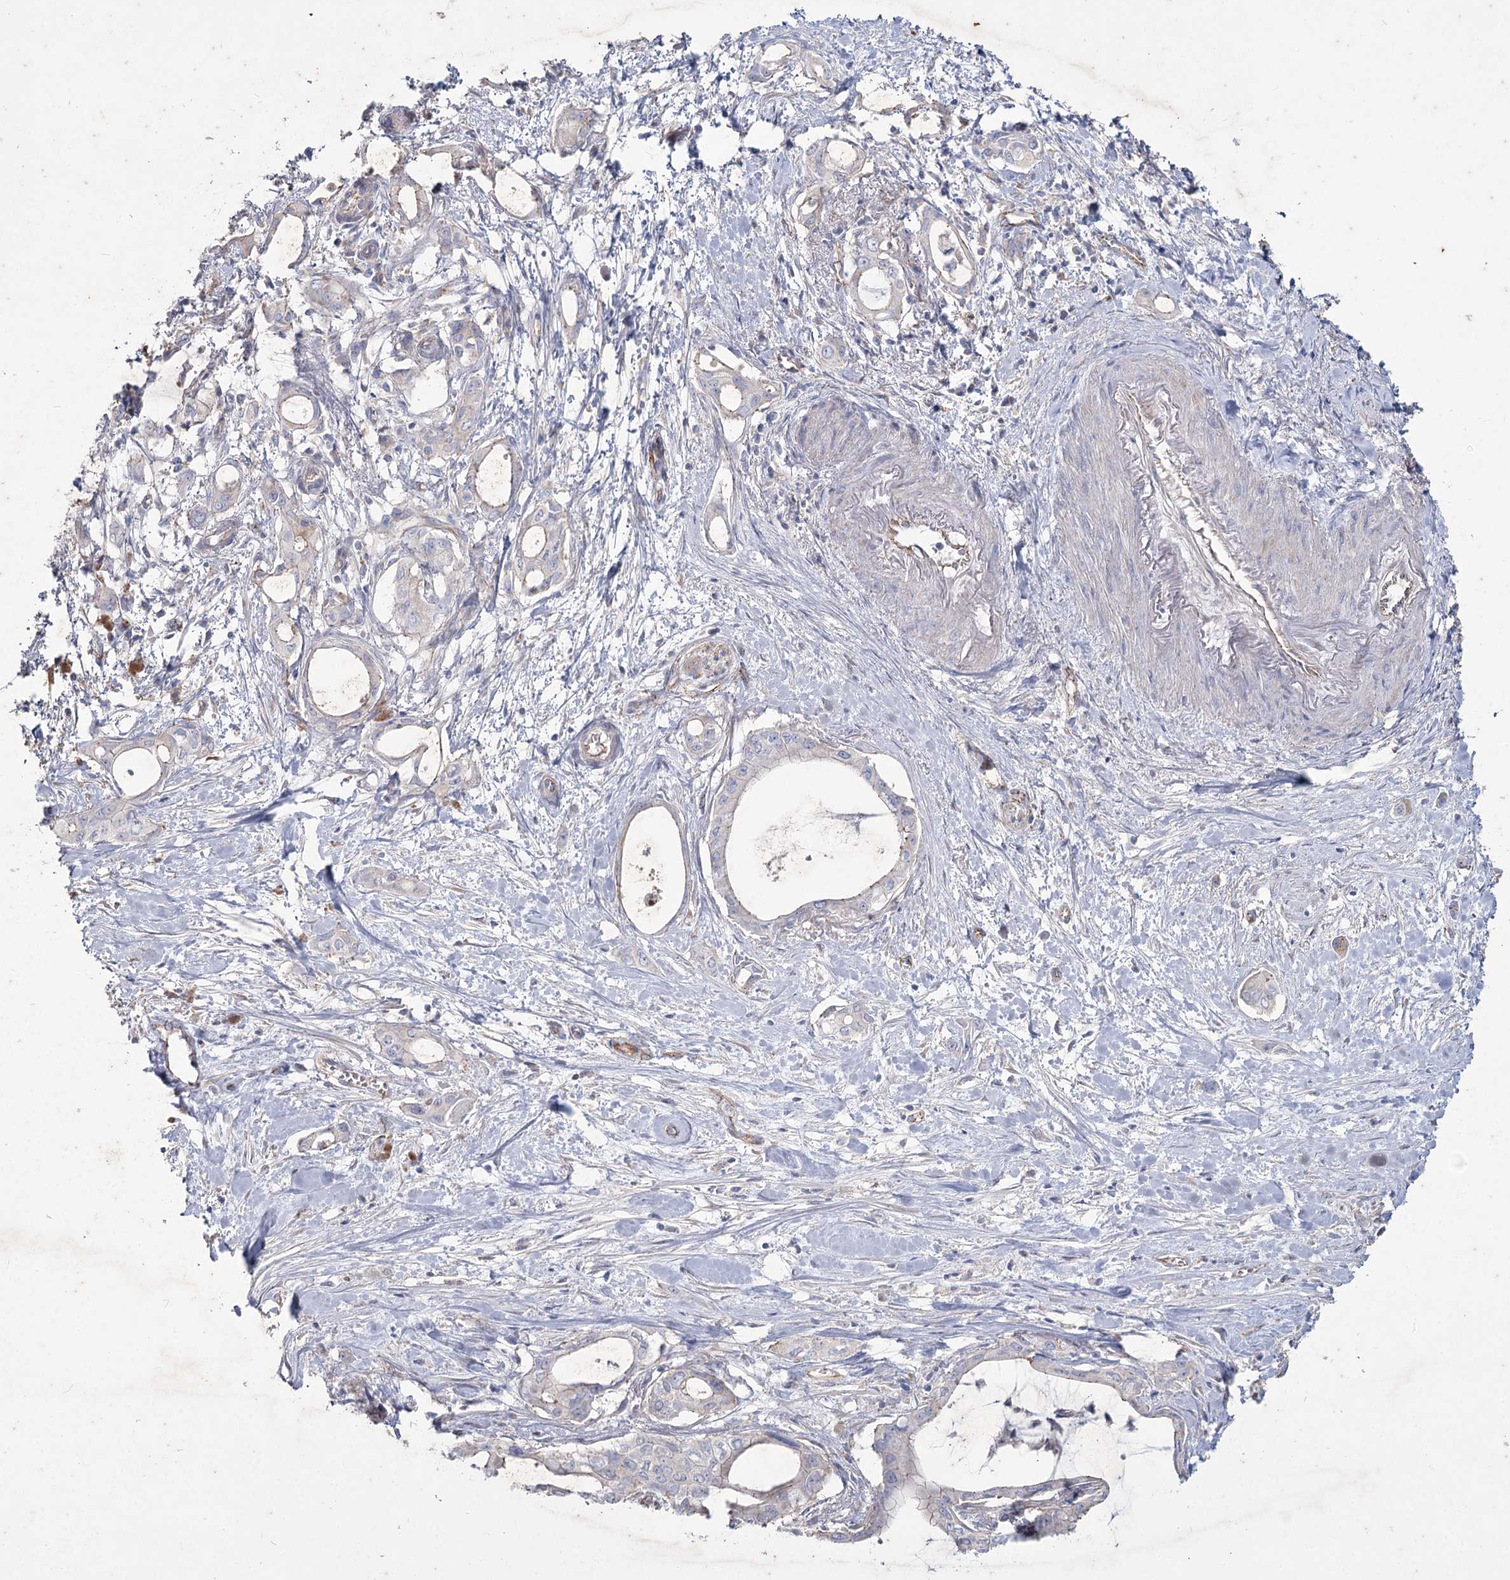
{"staining": {"intensity": "negative", "quantity": "none", "location": "none"}, "tissue": "pancreatic cancer", "cell_type": "Tumor cells", "image_type": "cancer", "snomed": [{"axis": "morphology", "description": "Adenocarcinoma, NOS"}, {"axis": "topography", "description": "Pancreas"}], "caption": "This is an IHC image of human pancreatic cancer (adenocarcinoma). There is no expression in tumor cells.", "gene": "LDLRAD3", "patient": {"sex": "male", "age": 72}}